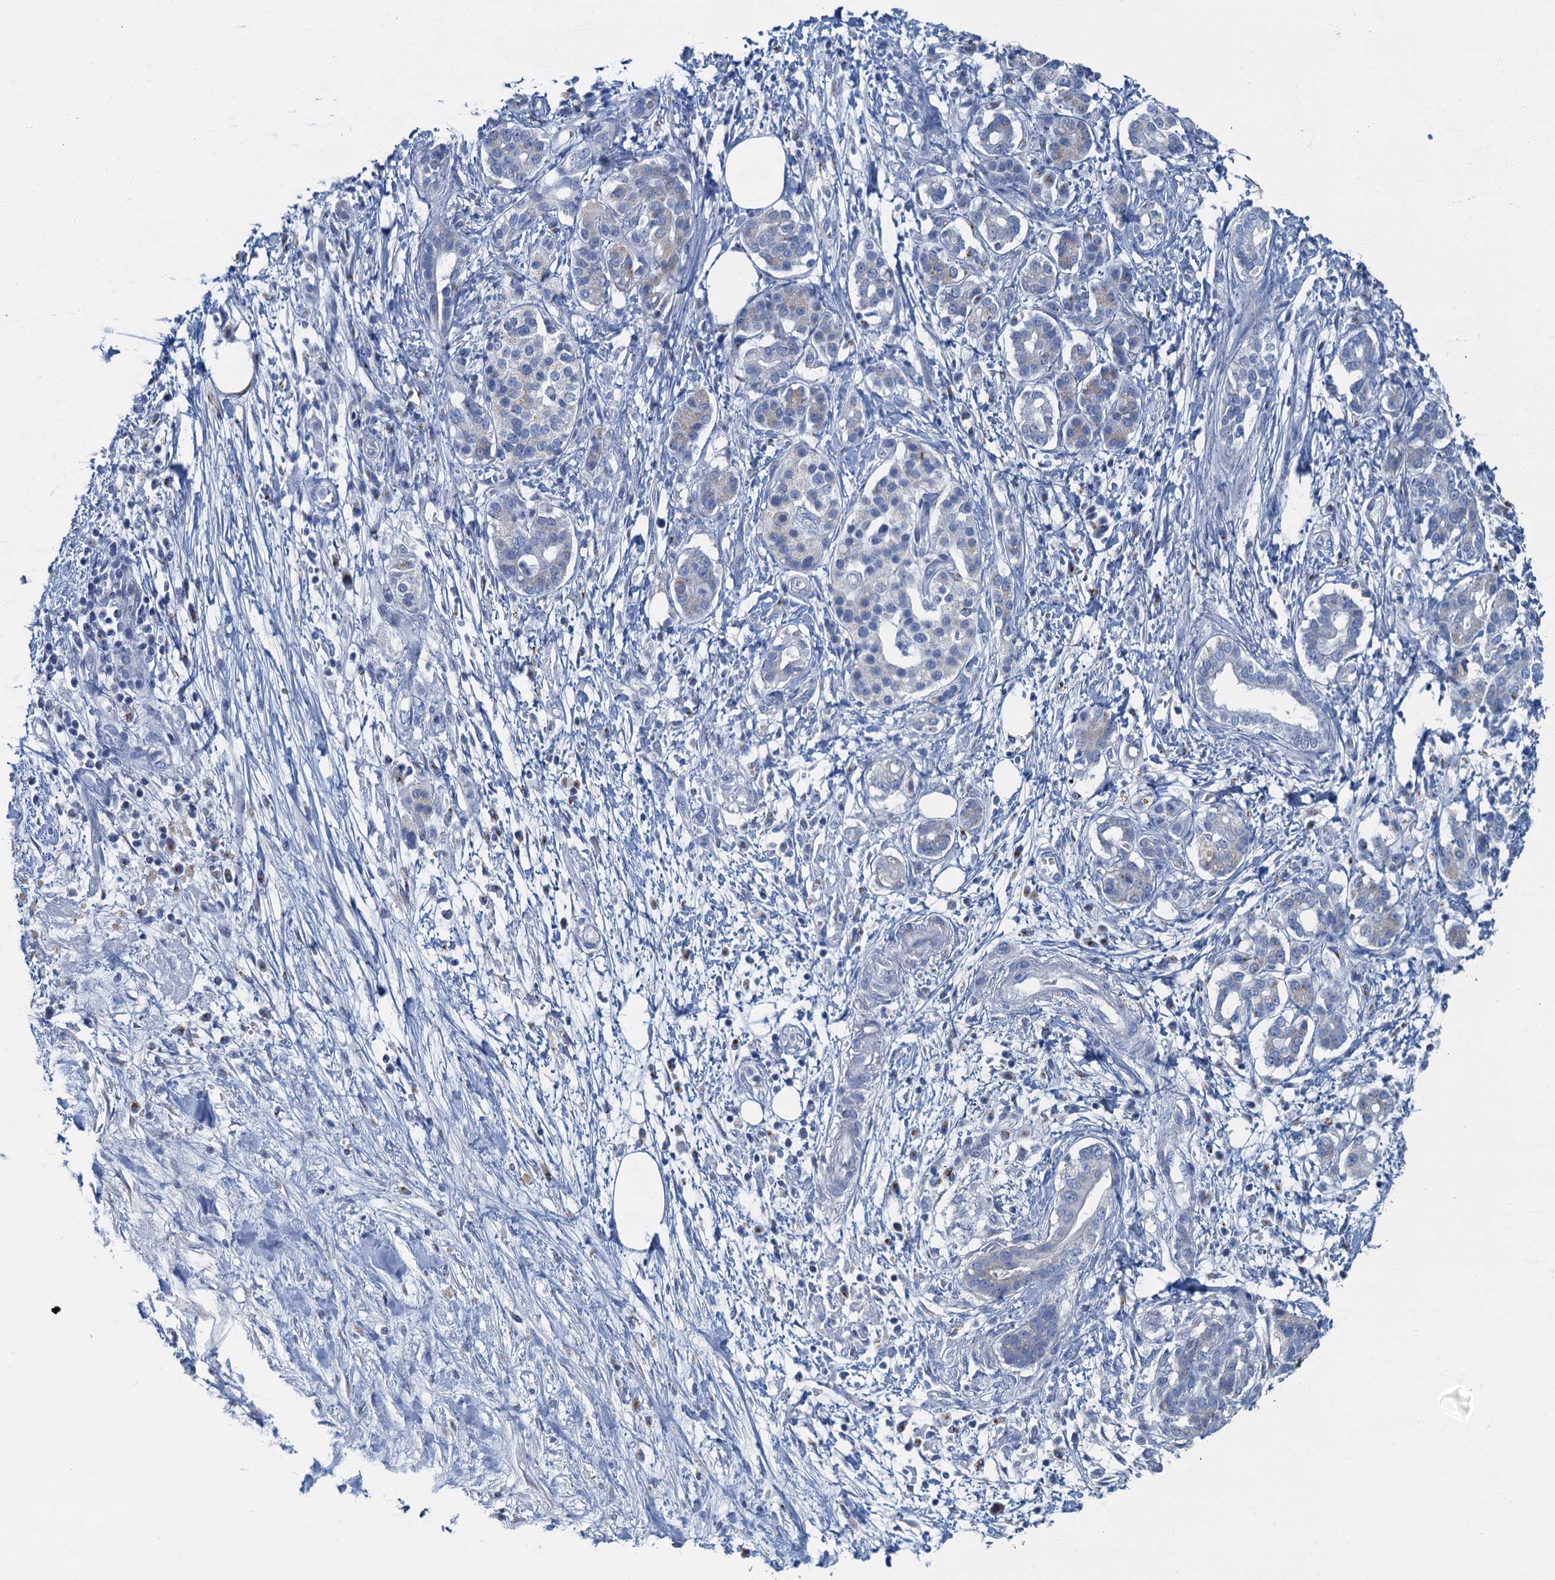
{"staining": {"intensity": "negative", "quantity": "none", "location": "none"}, "tissue": "pancreatic cancer", "cell_type": "Tumor cells", "image_type": "cancer", "snomed": [{"axis": "morphology", "description": "Adenocarcinoma, NOS"}, {"axis": "topography", "description": "Pancreas"}], "caption": "The IHC histopathology image has no significant expression in tumor cells of pancreatic cancer tissue. (Brightfield microscopy of DAB IHC at high magnification).", "gene": "LYPD3", "patient": {"sex": "female", "age": 73}}